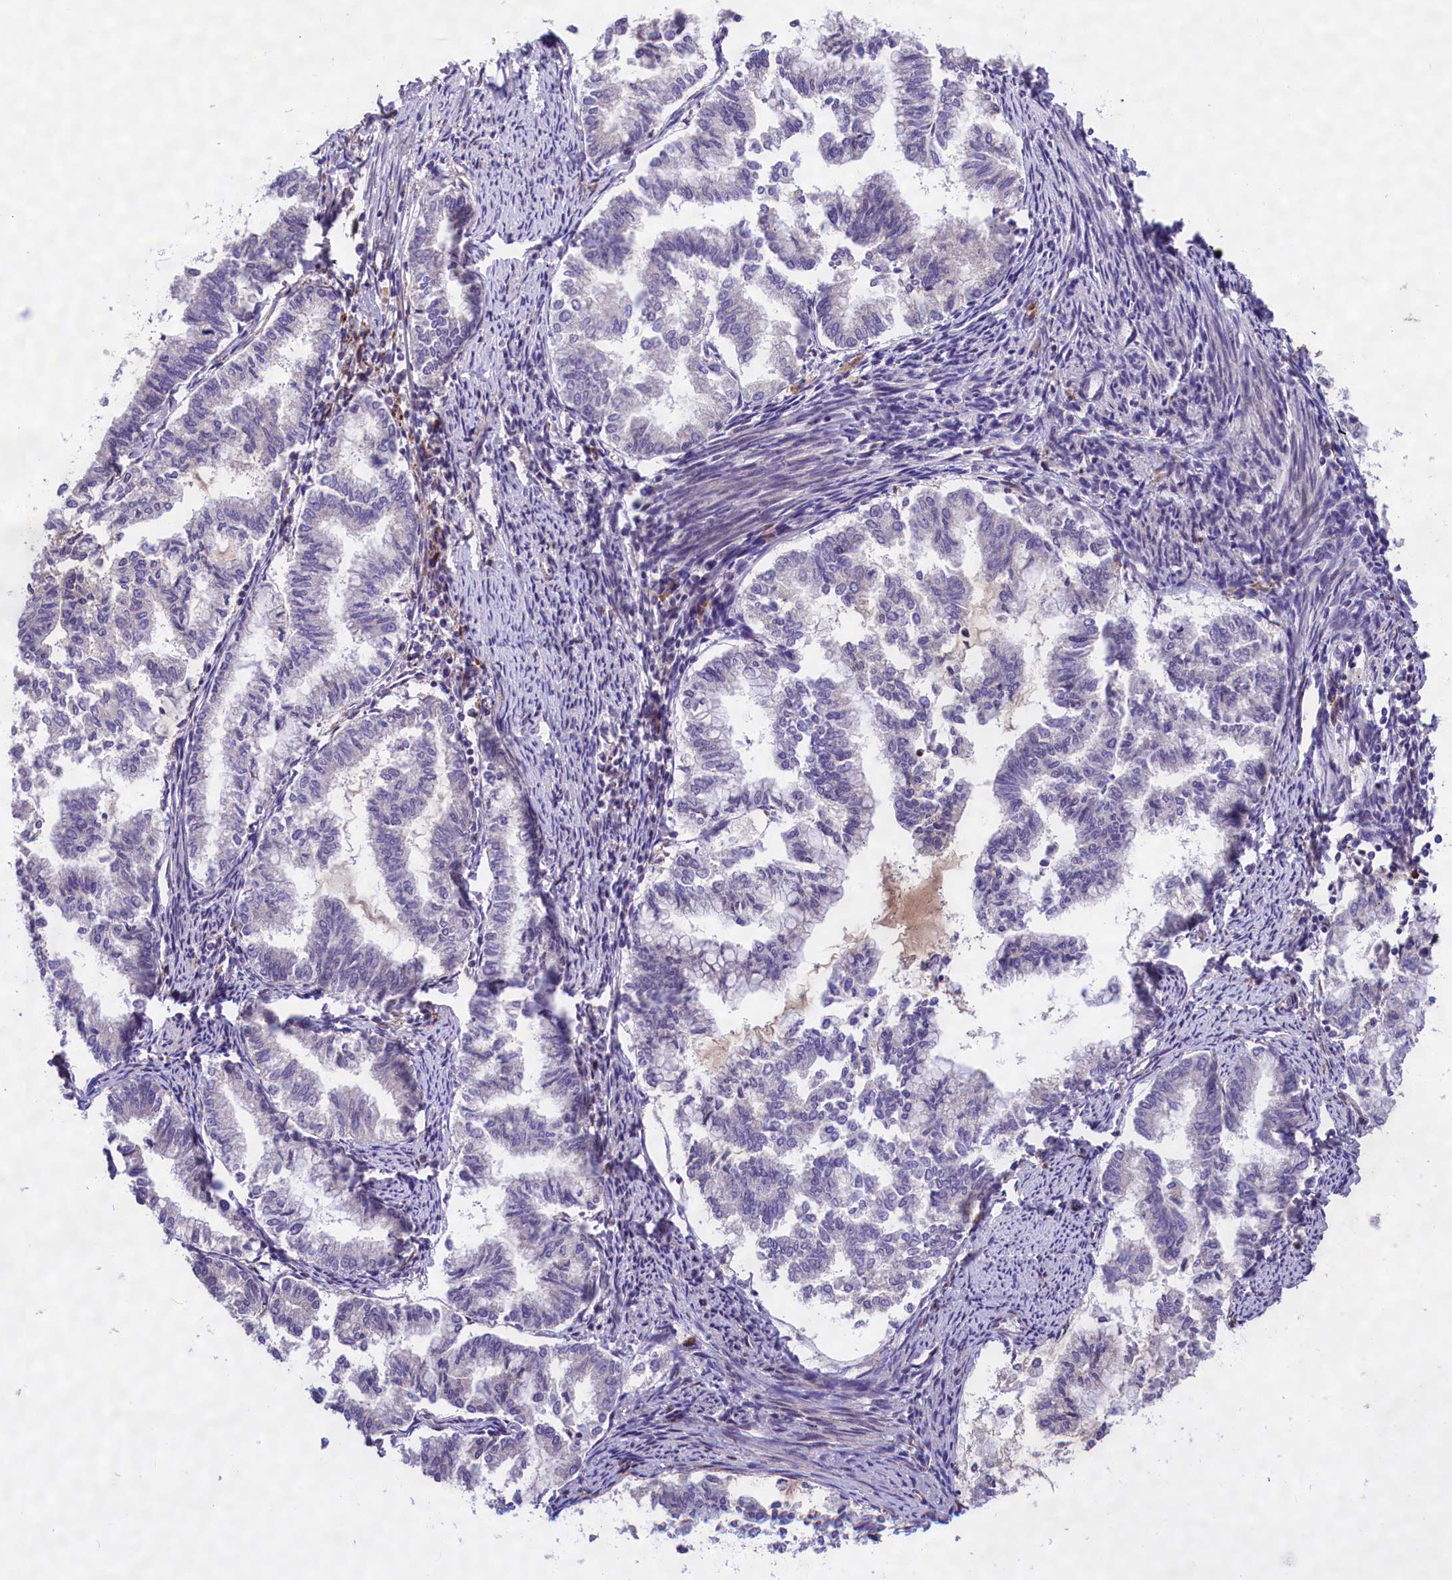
{"staining": {"intensity": "negative", "quantity": "none", "location": "none"}, "tissue": "endometrial cancer", "cell_type": "Tumor cells", "image_type": "cancer", "snomed": [{"axis": "morphology", "description": "Adenocarcinoma, NOS"}, {"axis": "topography", "description": "Endometrium"}], "caption": "Endometrial adenocarcinoma was stained to show a protein in brown. There is no significant expression in tumor cells.", "gene": "FBXO45", "patient": {"sex": "female", "age": 79}}